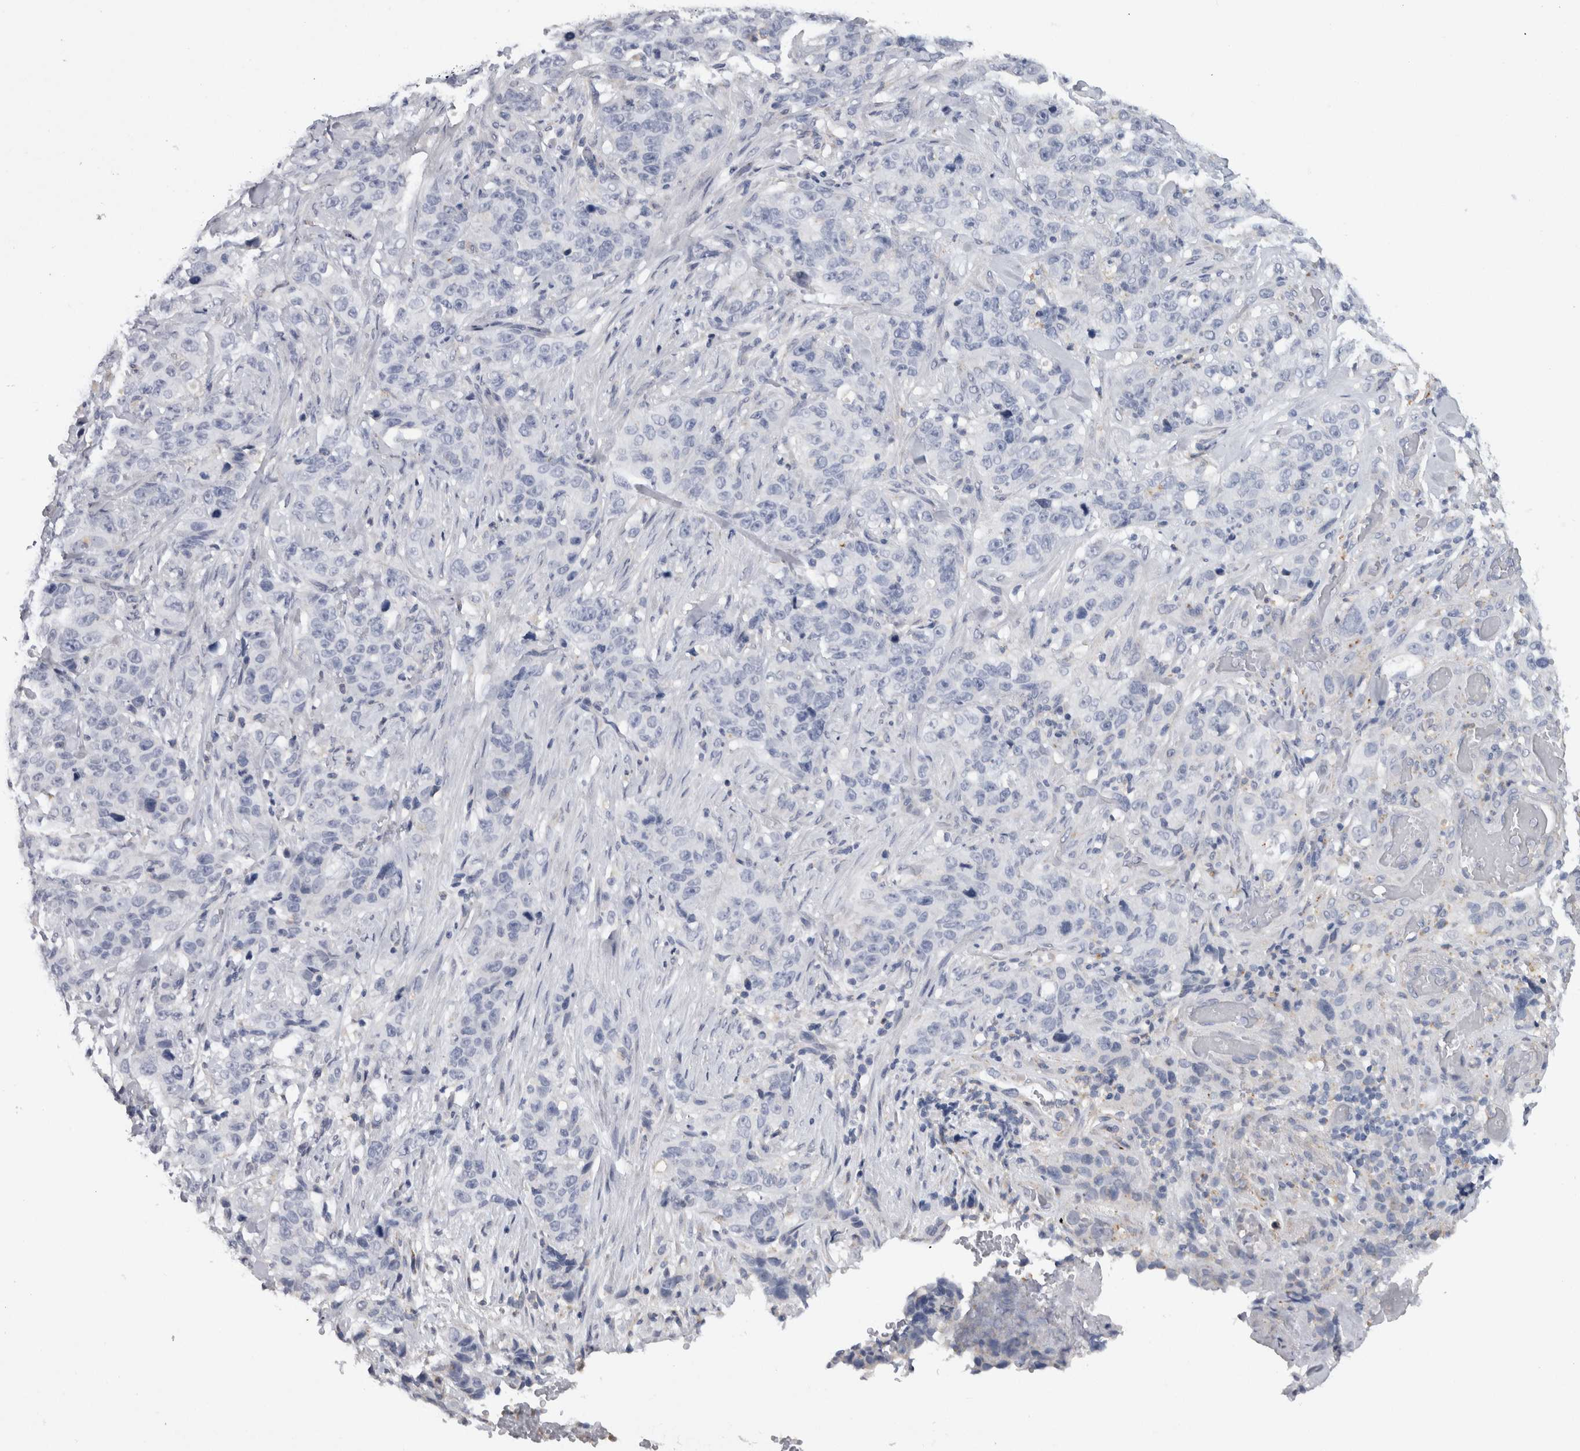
{"staining": {"intensity": "negative", "quantity": "none", "location": "none"}, "tissue": "stomach cancer", "cell_type": "Tumor cells", "image_type": "cancer", "snomed": [{"axis": "morphology", "description": "Adenocarcinoma, NOS"}, {"axis": "topography", "description": "Stomach"}], "caption": "Protein analysis of stomach cancer (adenocarcinoma) shows no significant expression in tumor cells. (DAB (3,3'-diaminobenzidine) IHC visualized using brightfield microscopy, high magnification).", "gene": "CD63", "patient": {"sex": "male", "age": 48}}